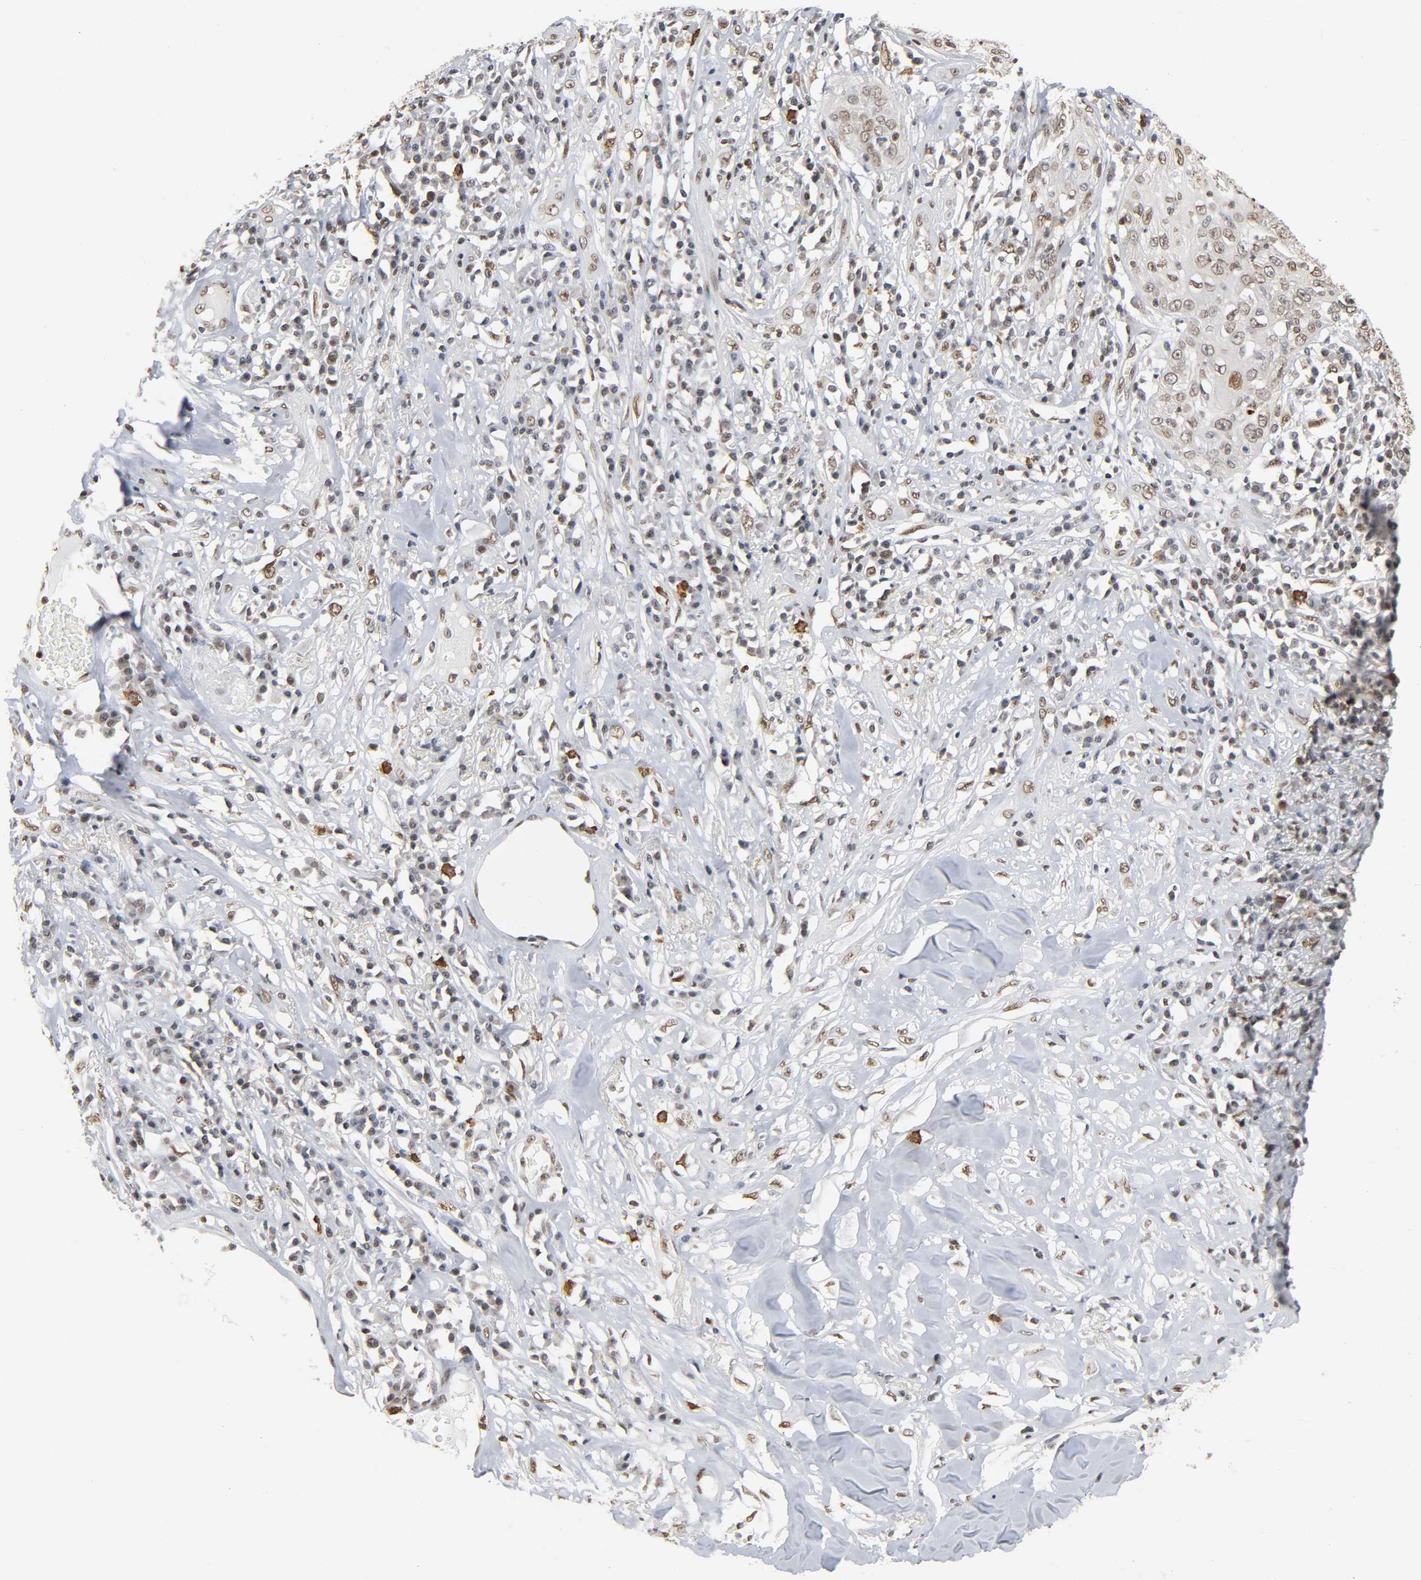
{"staining": {"intensity": "weak", "quantity": ">75%", "location": "nuclear"}, "tissue": "skin cancer", "cell_type": "Tumor cells", "image_type": "cancer", "snomed": [{"axis": "morphology", "description": "Squamous cell carcinoma, NOS"}, {"axis": "topography", "description": "Skin"}], "caption": "Immunohistochemistry photomicrograph of neoplastic tissue: skin squamous cell carcinoma stained using immunohistochemistry (IHC) exhibits low levels of weak protein expression localized specifically in the nuclear of tumor cells, appearing as a nuclear brown color.", "gene": "SUMO1", "patient": {"sex": "male", "age": 65}}